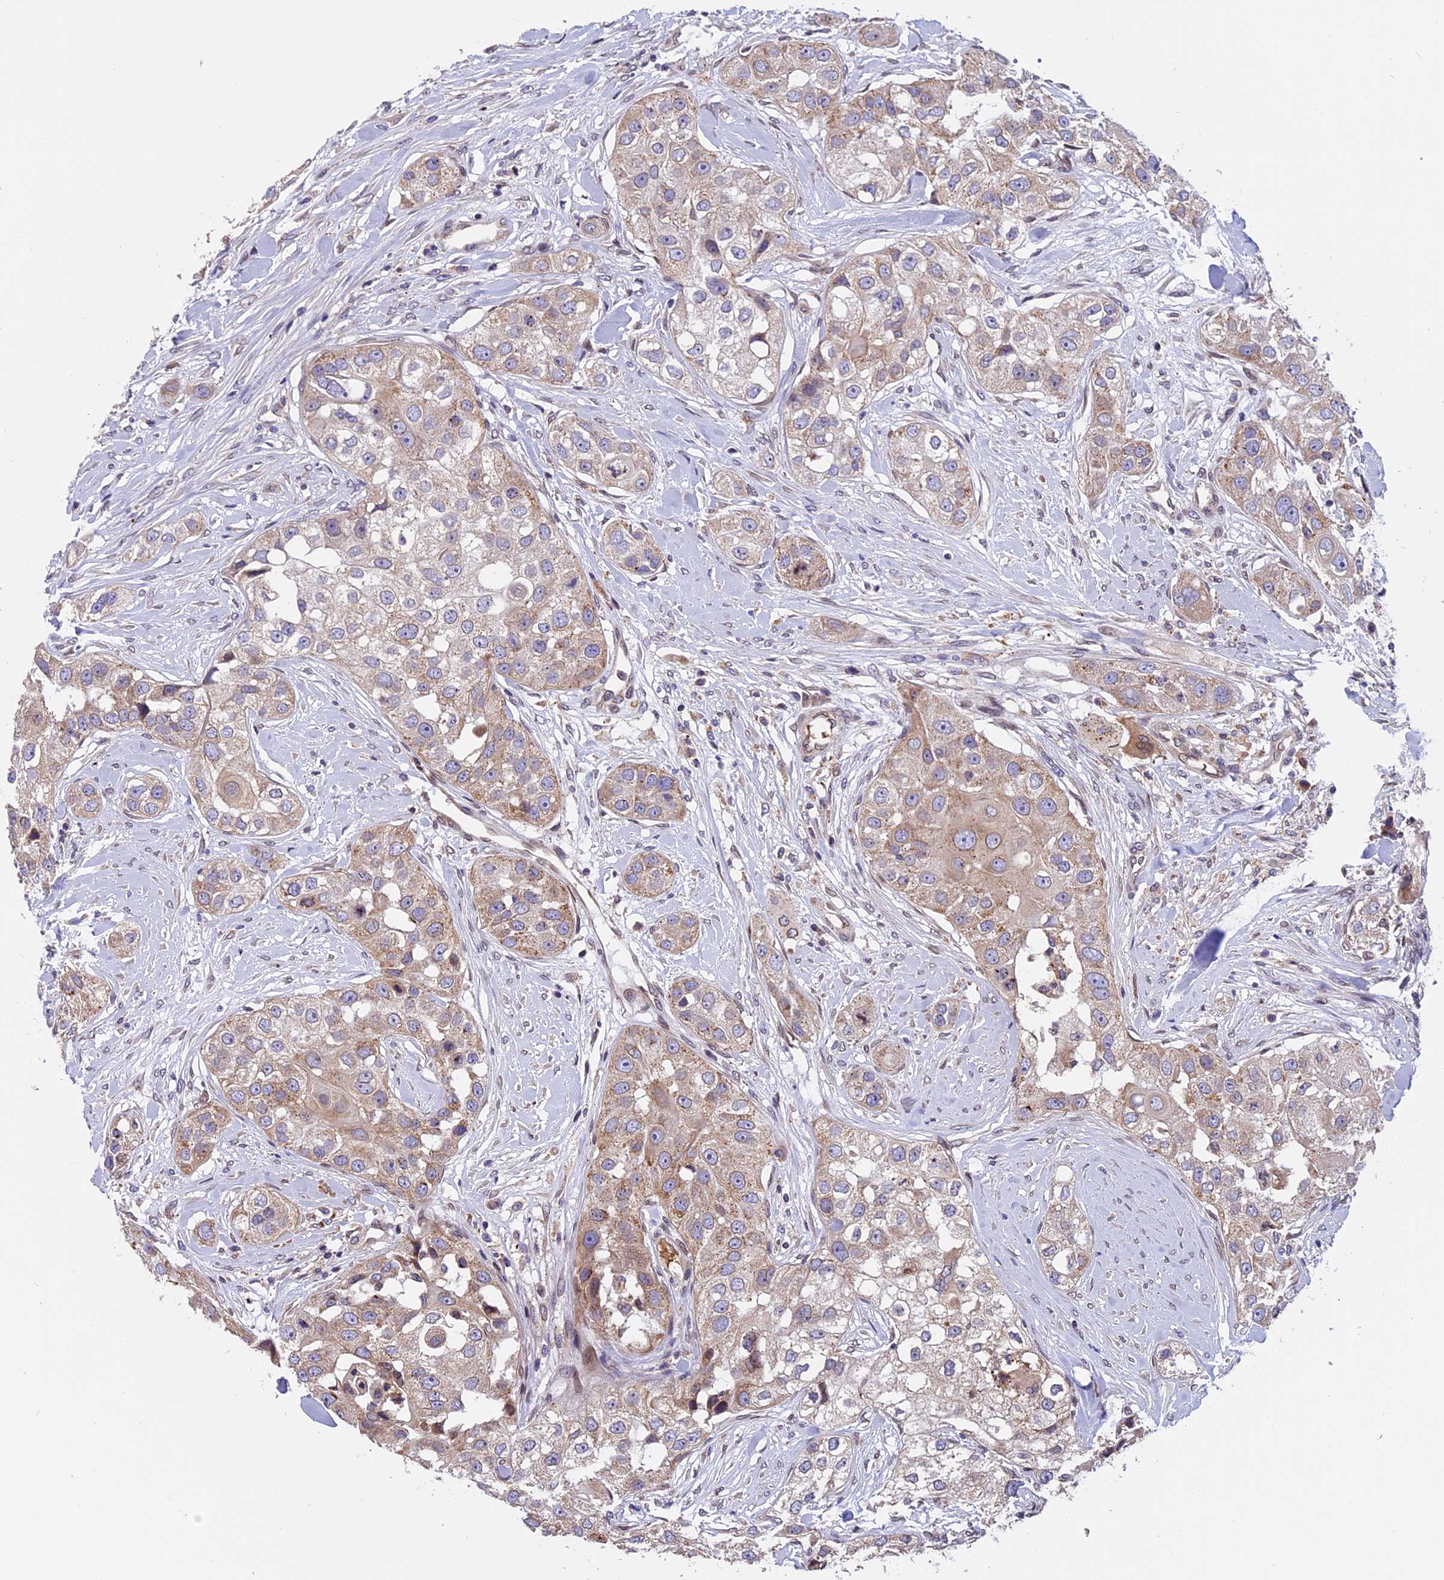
{"staining": {"intensity": "weak", "quantity": "25%-75%", "location": "cytoplasmic/membranous"}, "tissue": "head and neck cancer", "cell_type": "Tumor cells", "image_type": "cancer", "snomed": [{"axis": "morphology", "description": "Normal tissue, NOS"}, {"axis": "morphology", "description": "Squamous cell carcinoma, NOS"}, {"axis": "topography", "description": "Skeletal muscle"}, {"axis": "topography", "description": "Head-Neck"}], "caption": "This photomicrograph shows immunohistochemistry (IHC) staining of squamous cell carcinoma (head and neck), with low weak cytoplasmic/membranous expression in approximately 25%-75% of tumor cells.", "gene": "CHMP2A", "patient": {"sex": "male", "age": 51}}